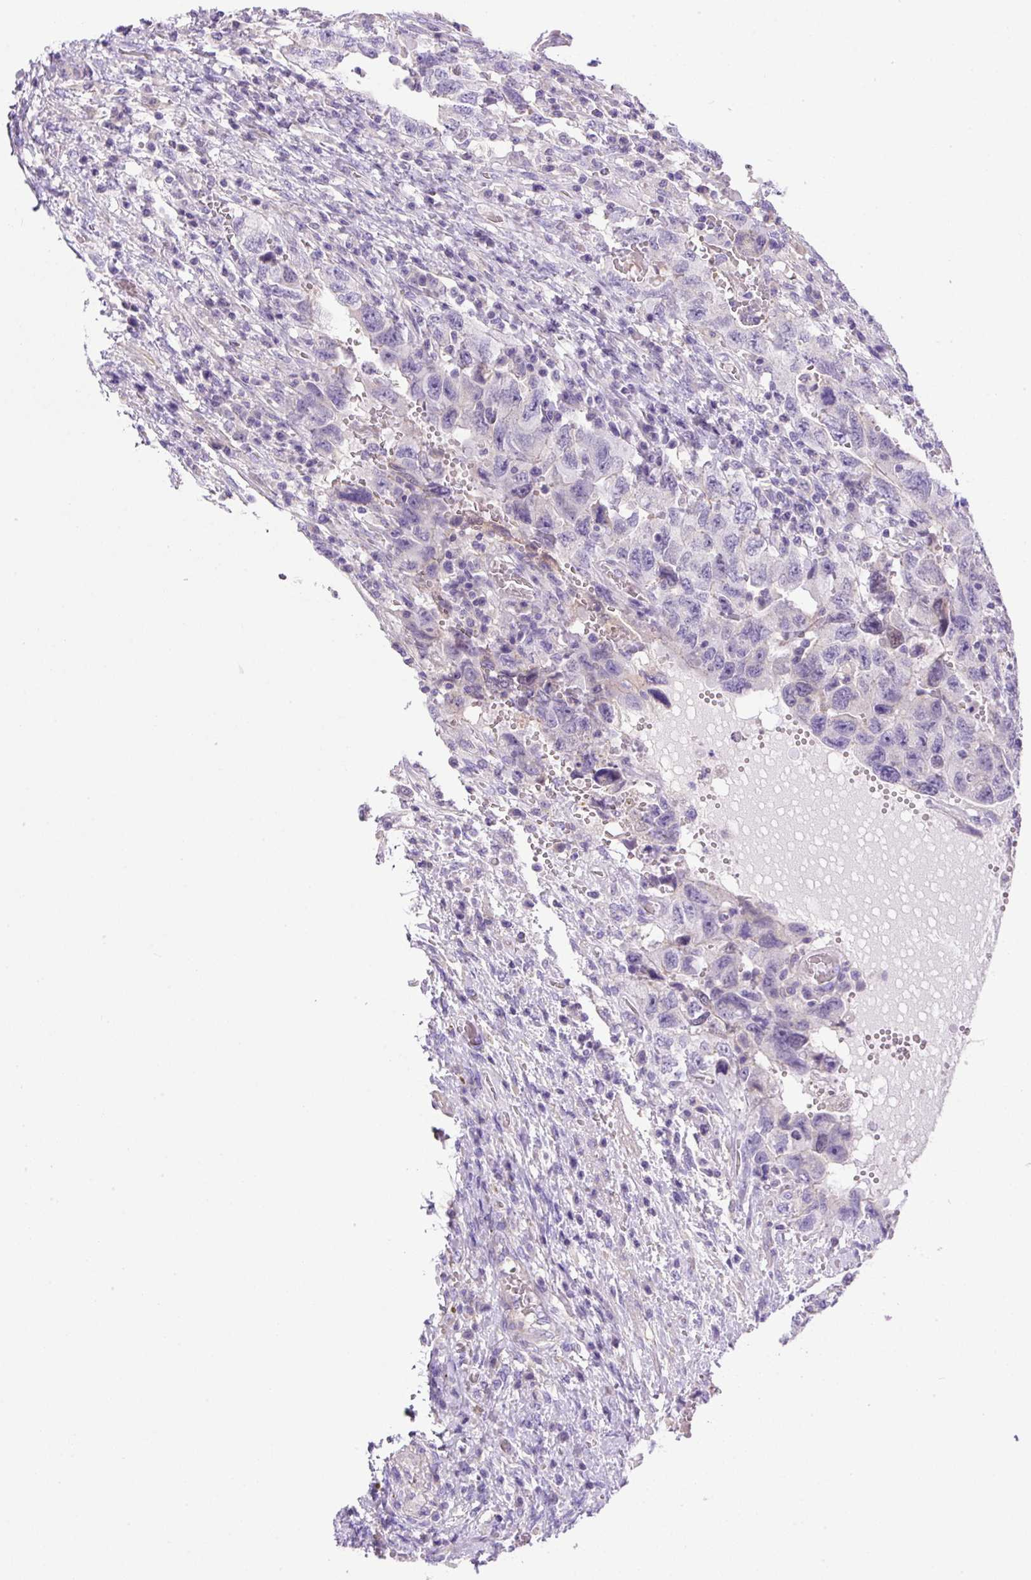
{"staining": {"intensity": "negative", "quantity": "none", "location": "none"}, "tissue": "testis cancer", "cell_type": "Tumor cells", "image_type": "cancer", "snomed": [{"axis": "morphology", "description": "Carcinoma, Embryonal, NOS"}, {"axis": "topography", "description": "Testis"}], "caption": "Tumor cells show no significant protein expression in embryonal carcinoma (testis).", "gene": "NPTN", "patient": {"sex": "male", "age": 26}}